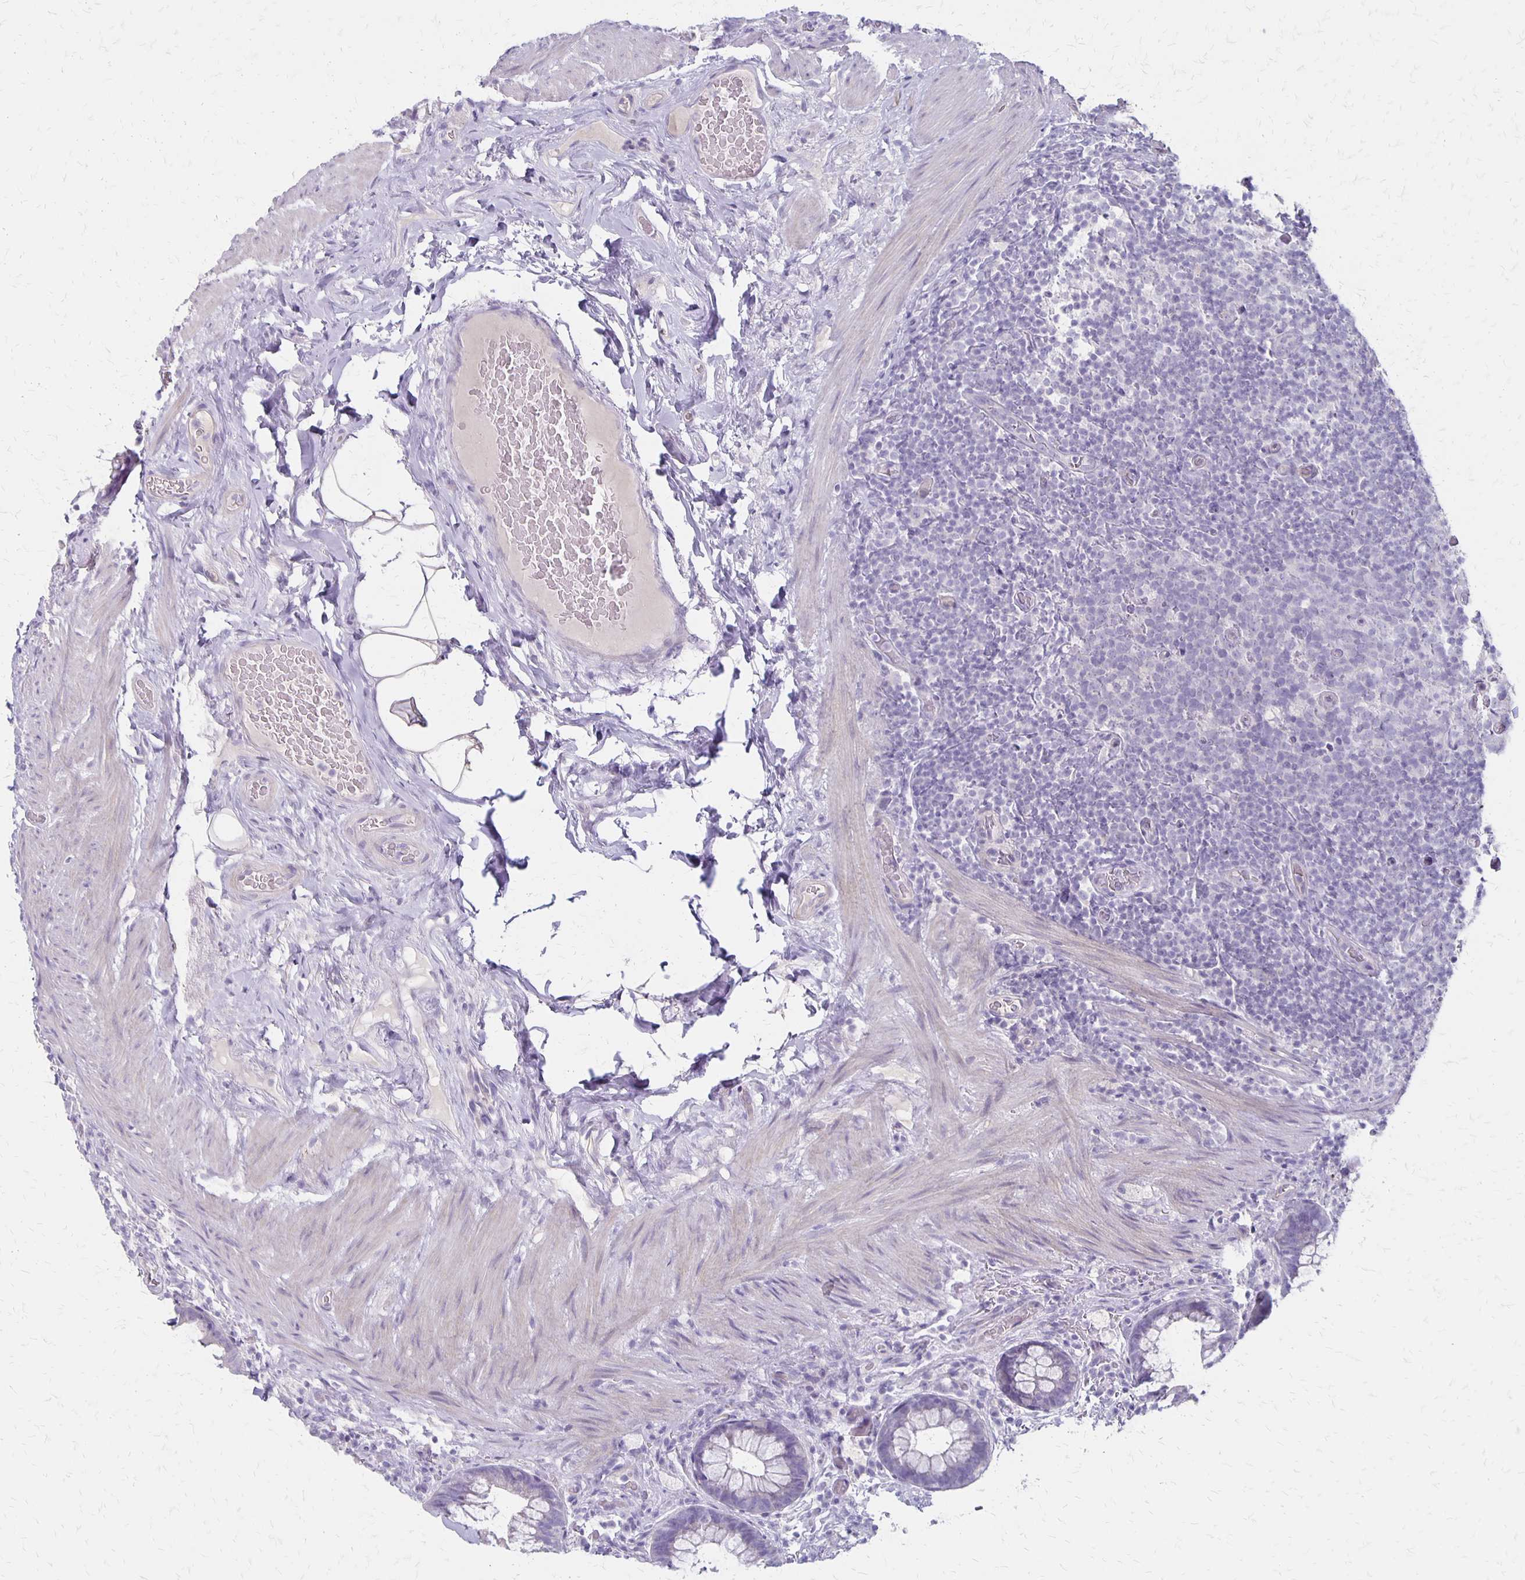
{"staining": {"intensity": "weak", "quantity": "<25%", "location": "cytoplasmic/membranous"}, "tissue": "rectum", "cell_type": "Glandular cells", "image_type": "normal", "snomed": [{"axis": "morphology", "description": "Normal tissue, NOS"}, {"axis": "topography", "description": "Rectum"}], "caption": "DAB immunohistochemical staining of benign rectum demonstrates no significant expression in glandular cells.", "gene": "HOMER1", "patient": {"sex": "female", "age": 69}}